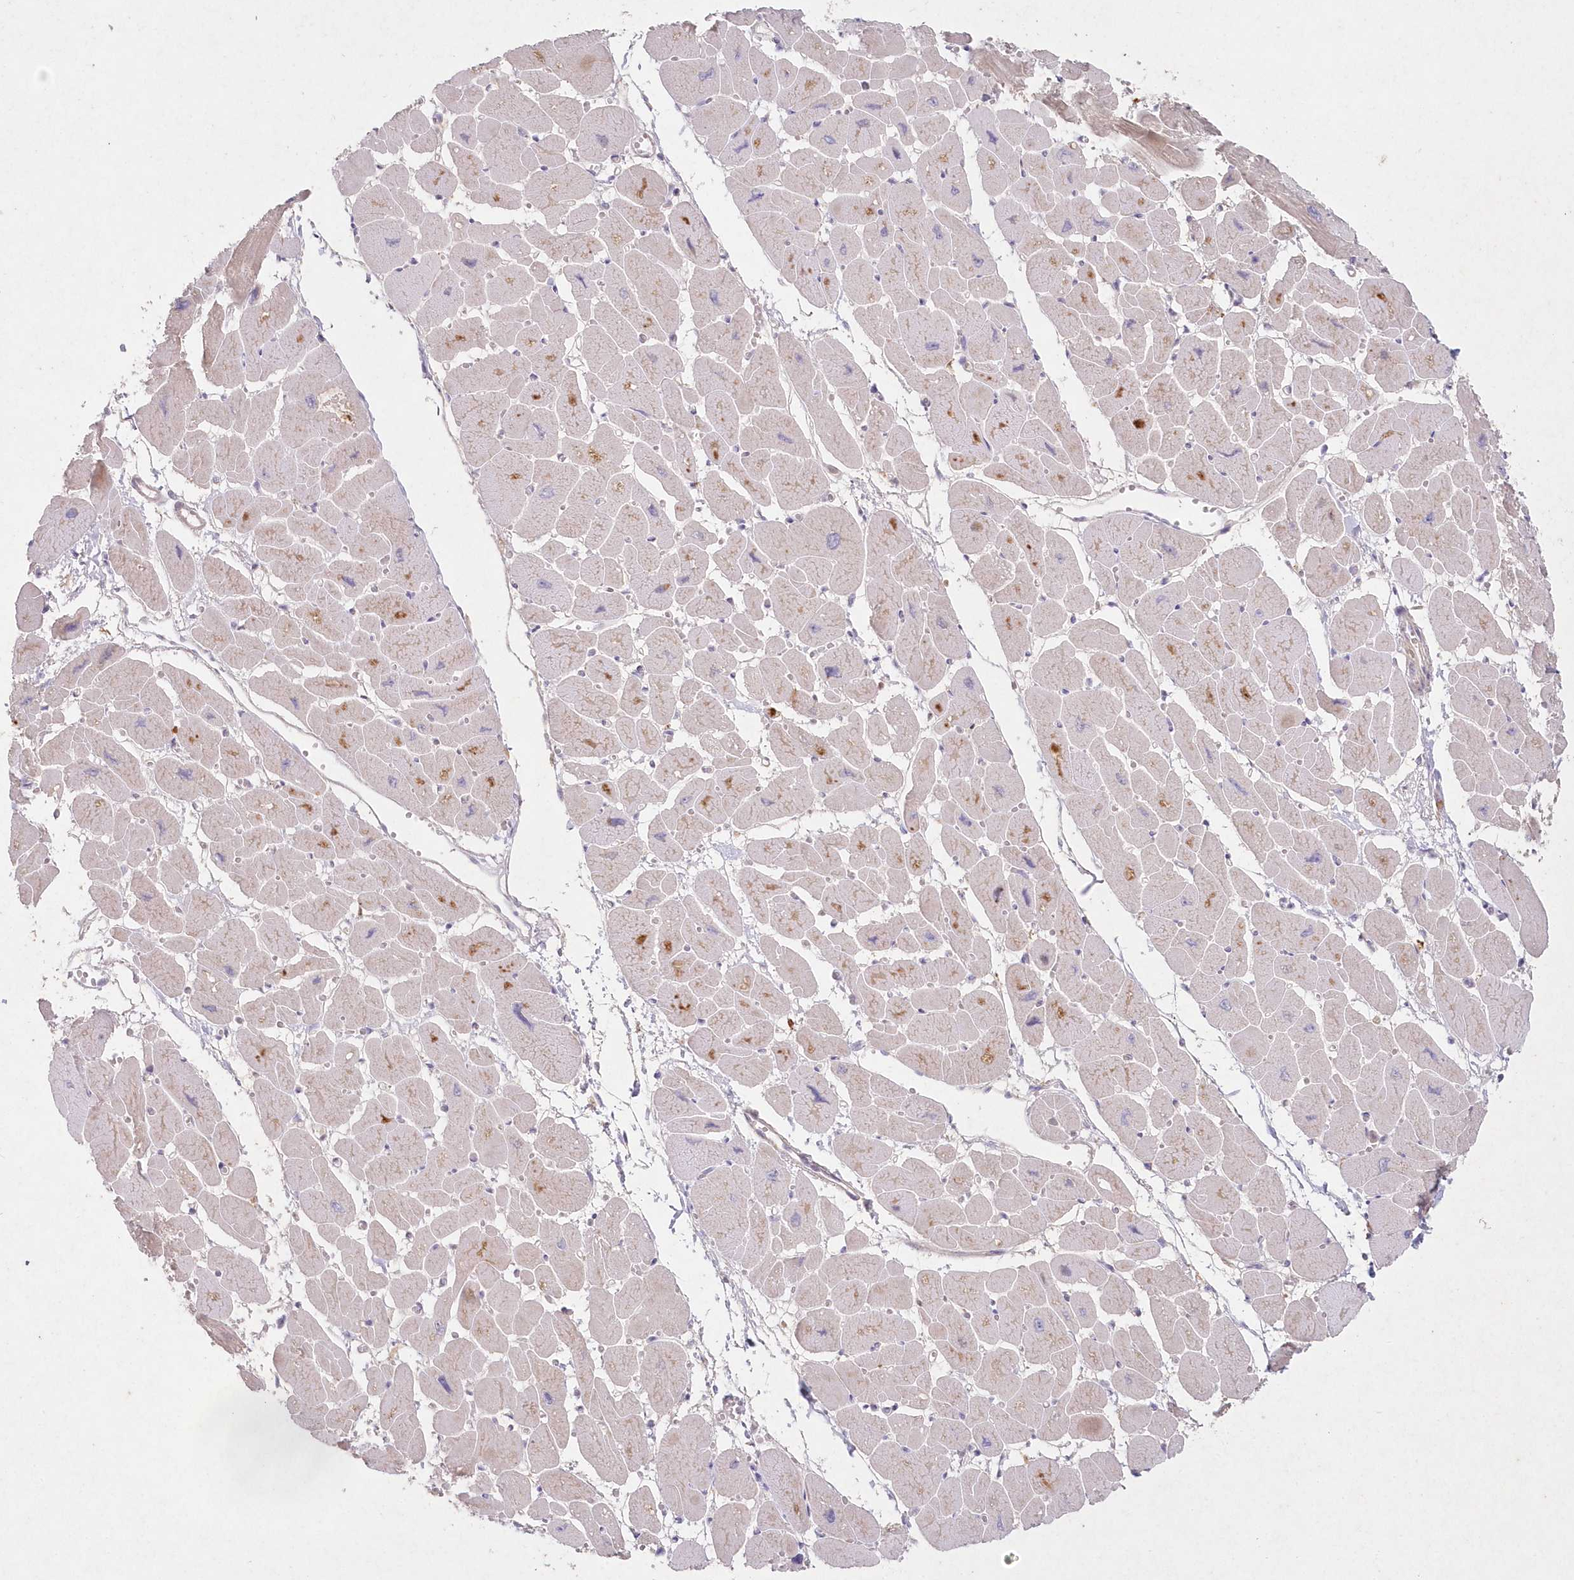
{"staining": {"intensity": "moderate", "quantity": "25%-75%", "location": "cytoplasmic/membranous"}, "tissue": "heart muscle", "cell_type": "Cardiomyocytes", "image_type": "normal", "snomed": [{"axis": "morphology", "description": "Normal tissue, NOS"}, {"axis": "topography", "description": "Heart"}], "caption": "An immunohistochemistry image of normal tissue is shown. Protein staining in brown shows moderate cytoplasmic/membranous positivity in heart muscle within cardiomyocytes.", "gene": "ASCC1", "patient": {"sex": "female", "age": 54}}